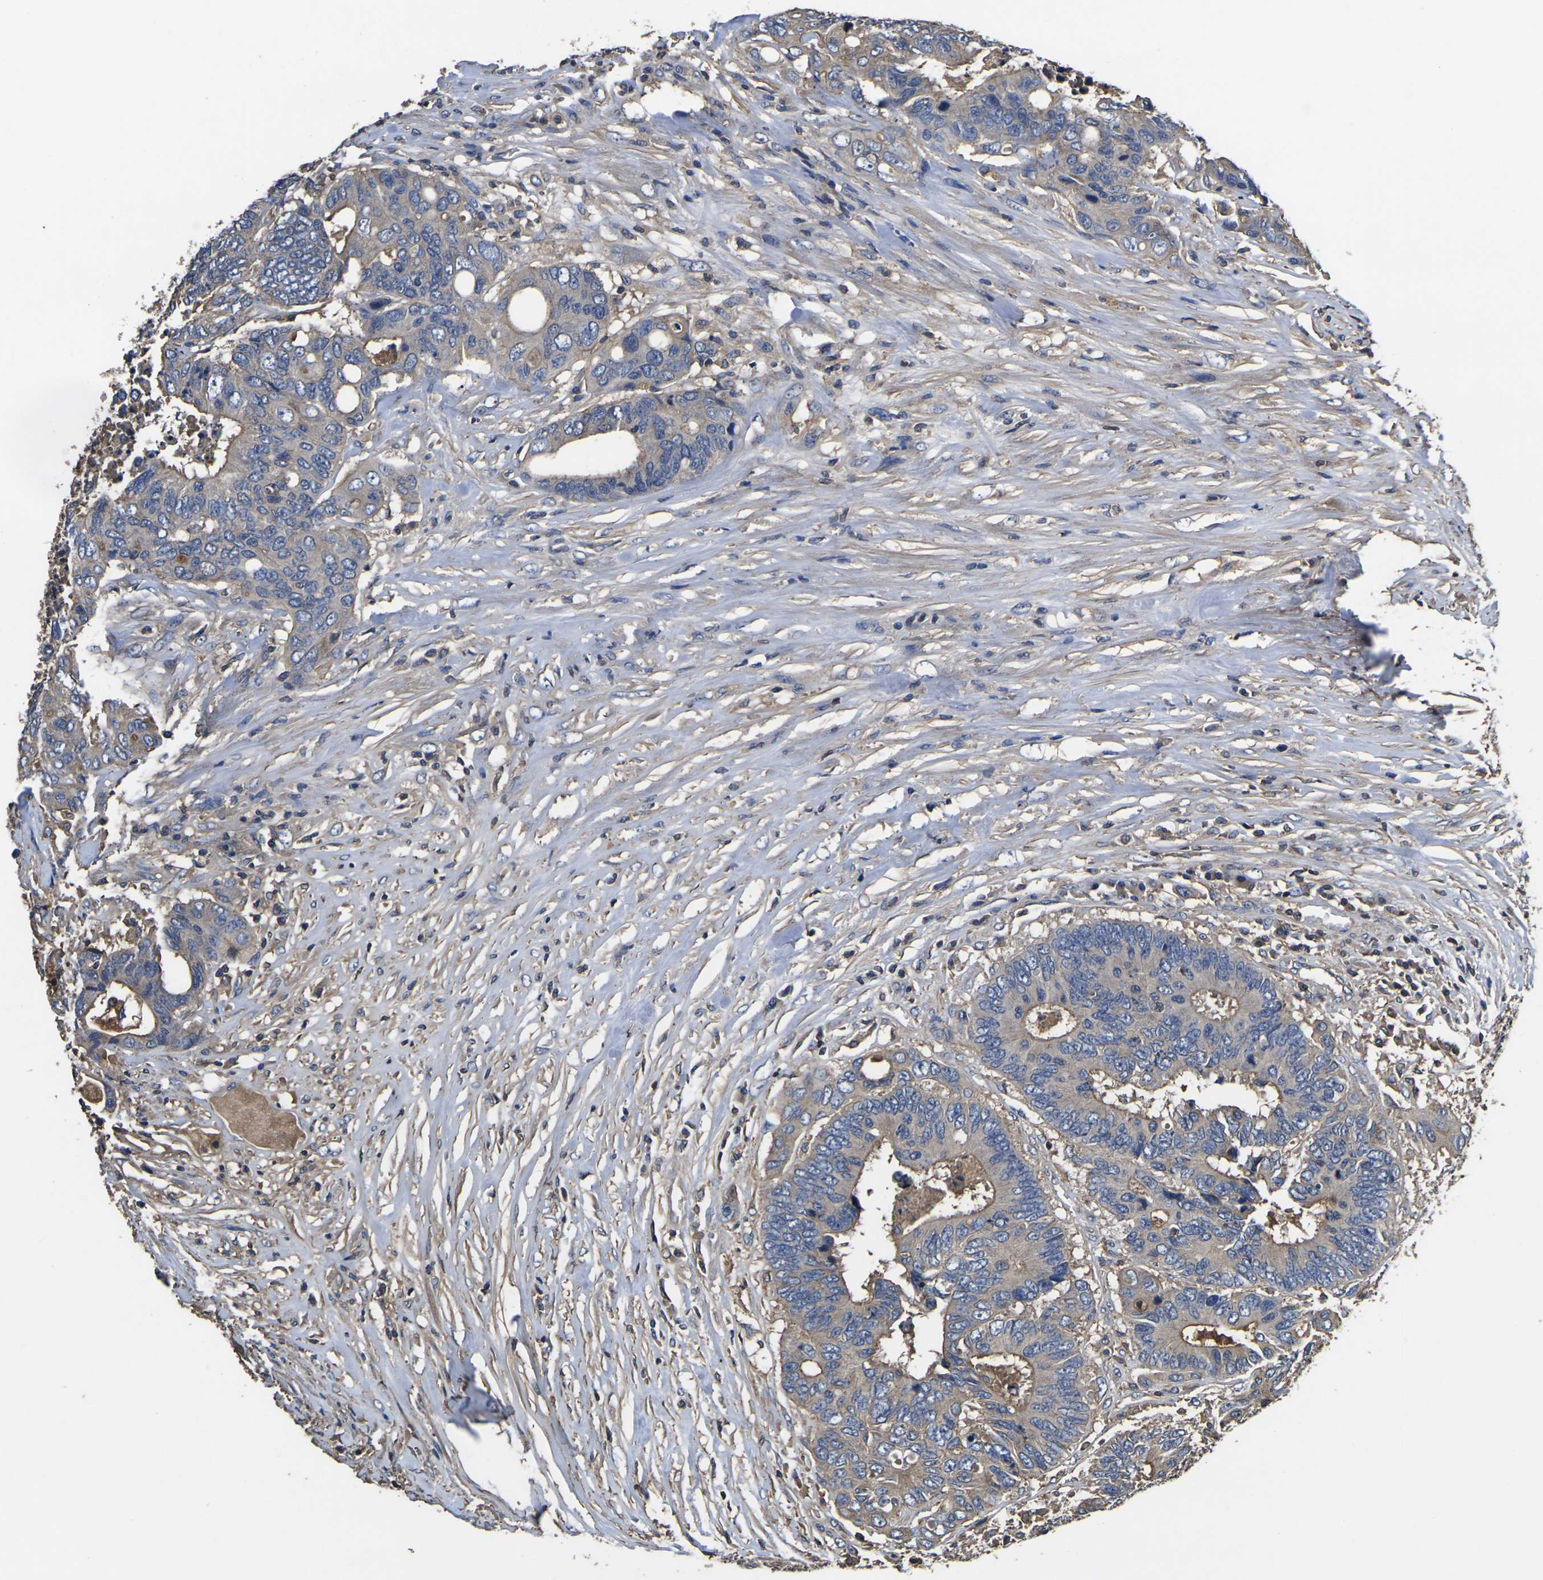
{"staining": {"intensity": "moderate", "quantity": "25%-75%", "location": "cytoplasmic/membranous"}, "tissue": "colorectal cancer", "cell_type": "Tumor cells", "image_type": "cancer", "snomed": [{"axis": "morphology", "description": "Adenocarcinoma, NOS"}, {"axis": "topography", "description": "Rectum"}], "caption": "The image shows staining of colorectal cancer, revealing moderate cytoplasmic/membranous protein staining (brown color) within tumor cells.", "gene": "HSPG2", "patient": {"sex": "male", "age": 55}}